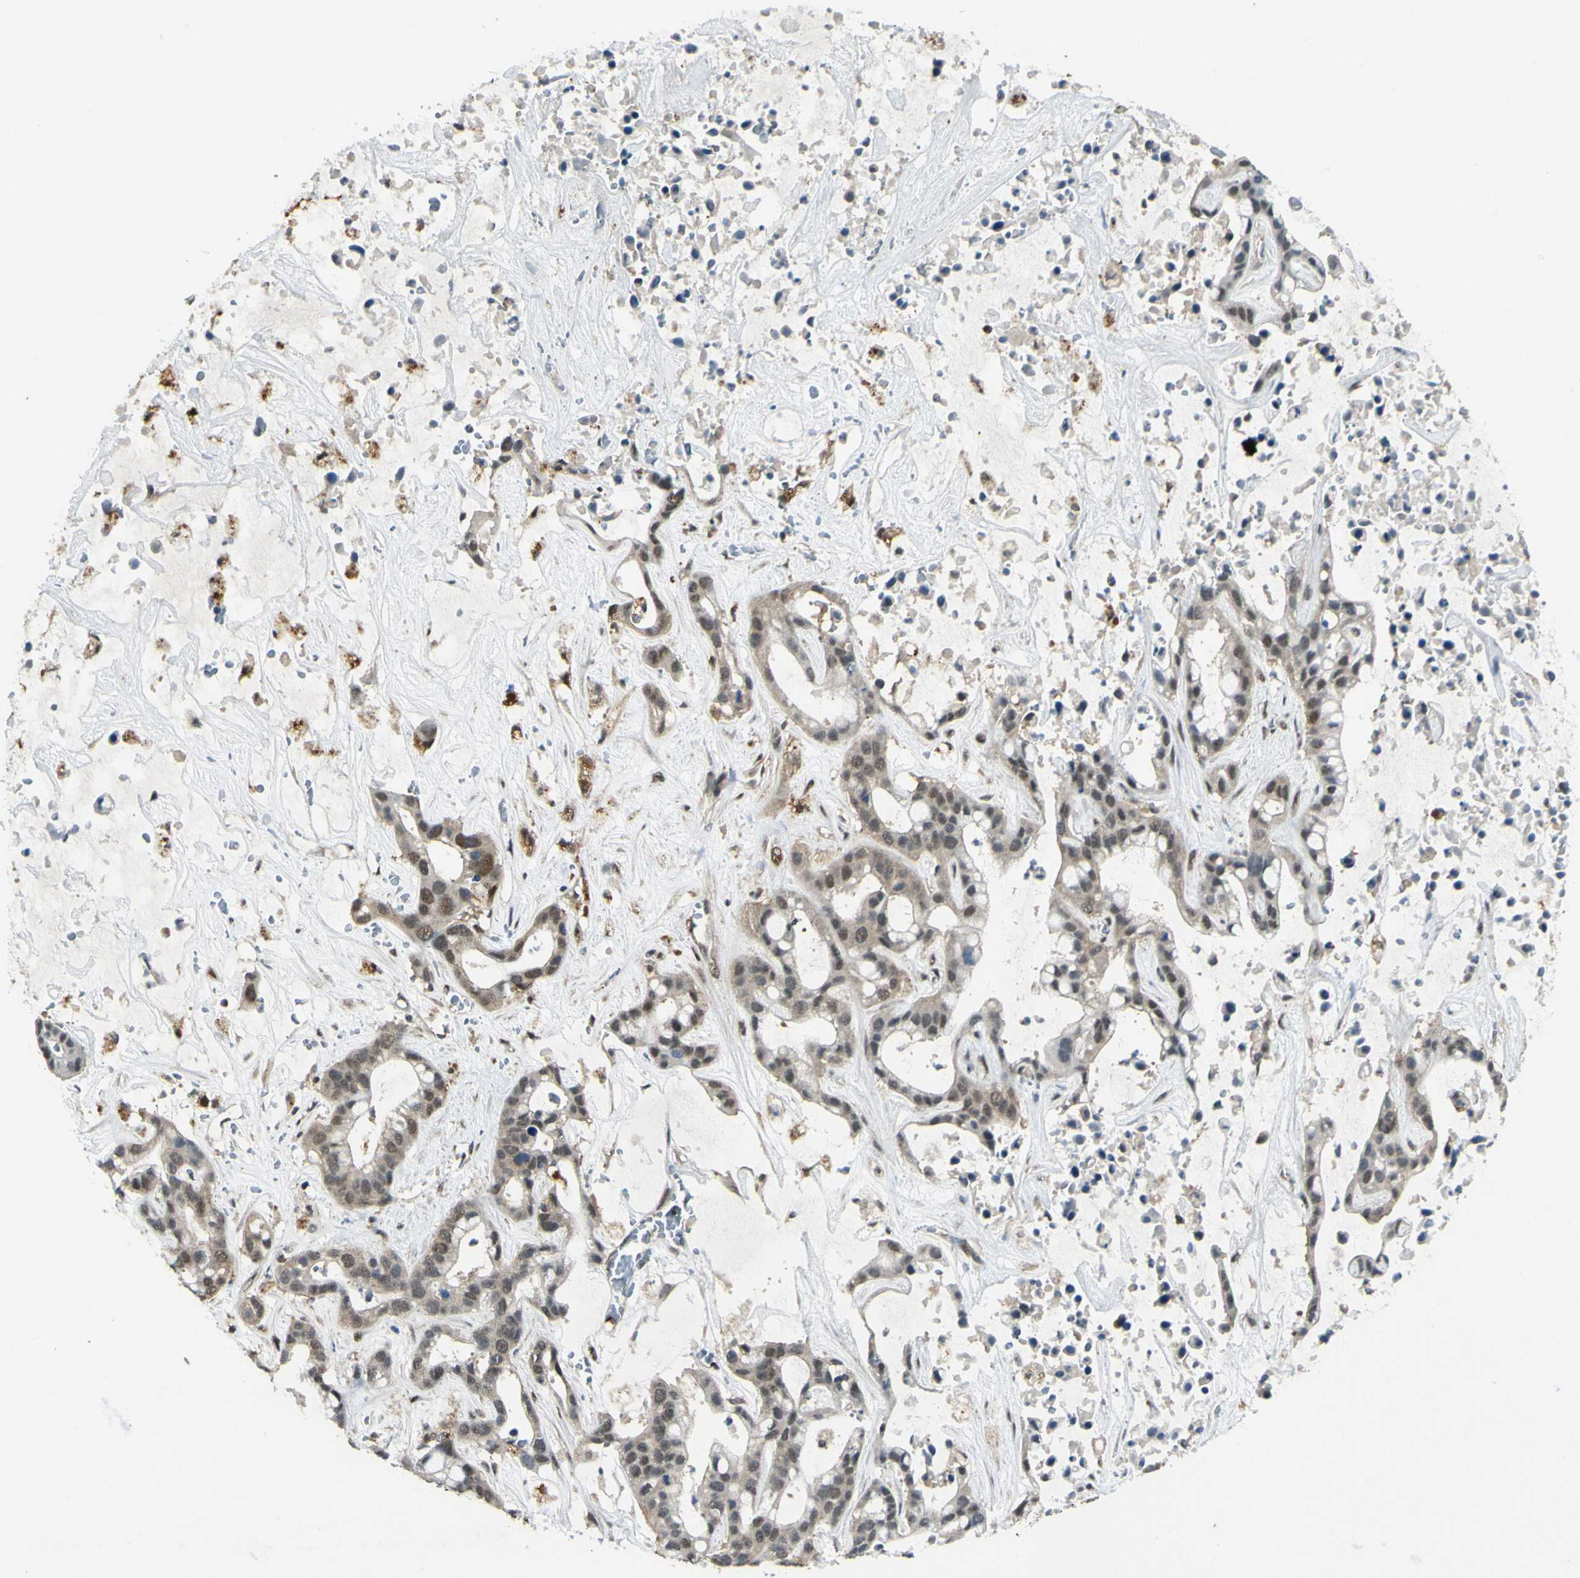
{"staining": {"intensity": "weak", "quantity": "25%-75%", "location": "cytoplasmic/membranous,nuclear"}, "tissue": "liver cancer", "cell_type": "Tumor cells", "image_type": "cancer", "snomed": [{"axis": "morphology", "description": "Cholangiocarcinoma"}, {"axis": "topography", "description": "Liver"}], "caption": "A low amount of weak cytoplasmic/membranous and nuclear positivity is present in approximately 25%-75% of tumor cells in liver cancer tissue.", "gene": "PSMD5", "patient": {"sex": "female", "age": 65}}